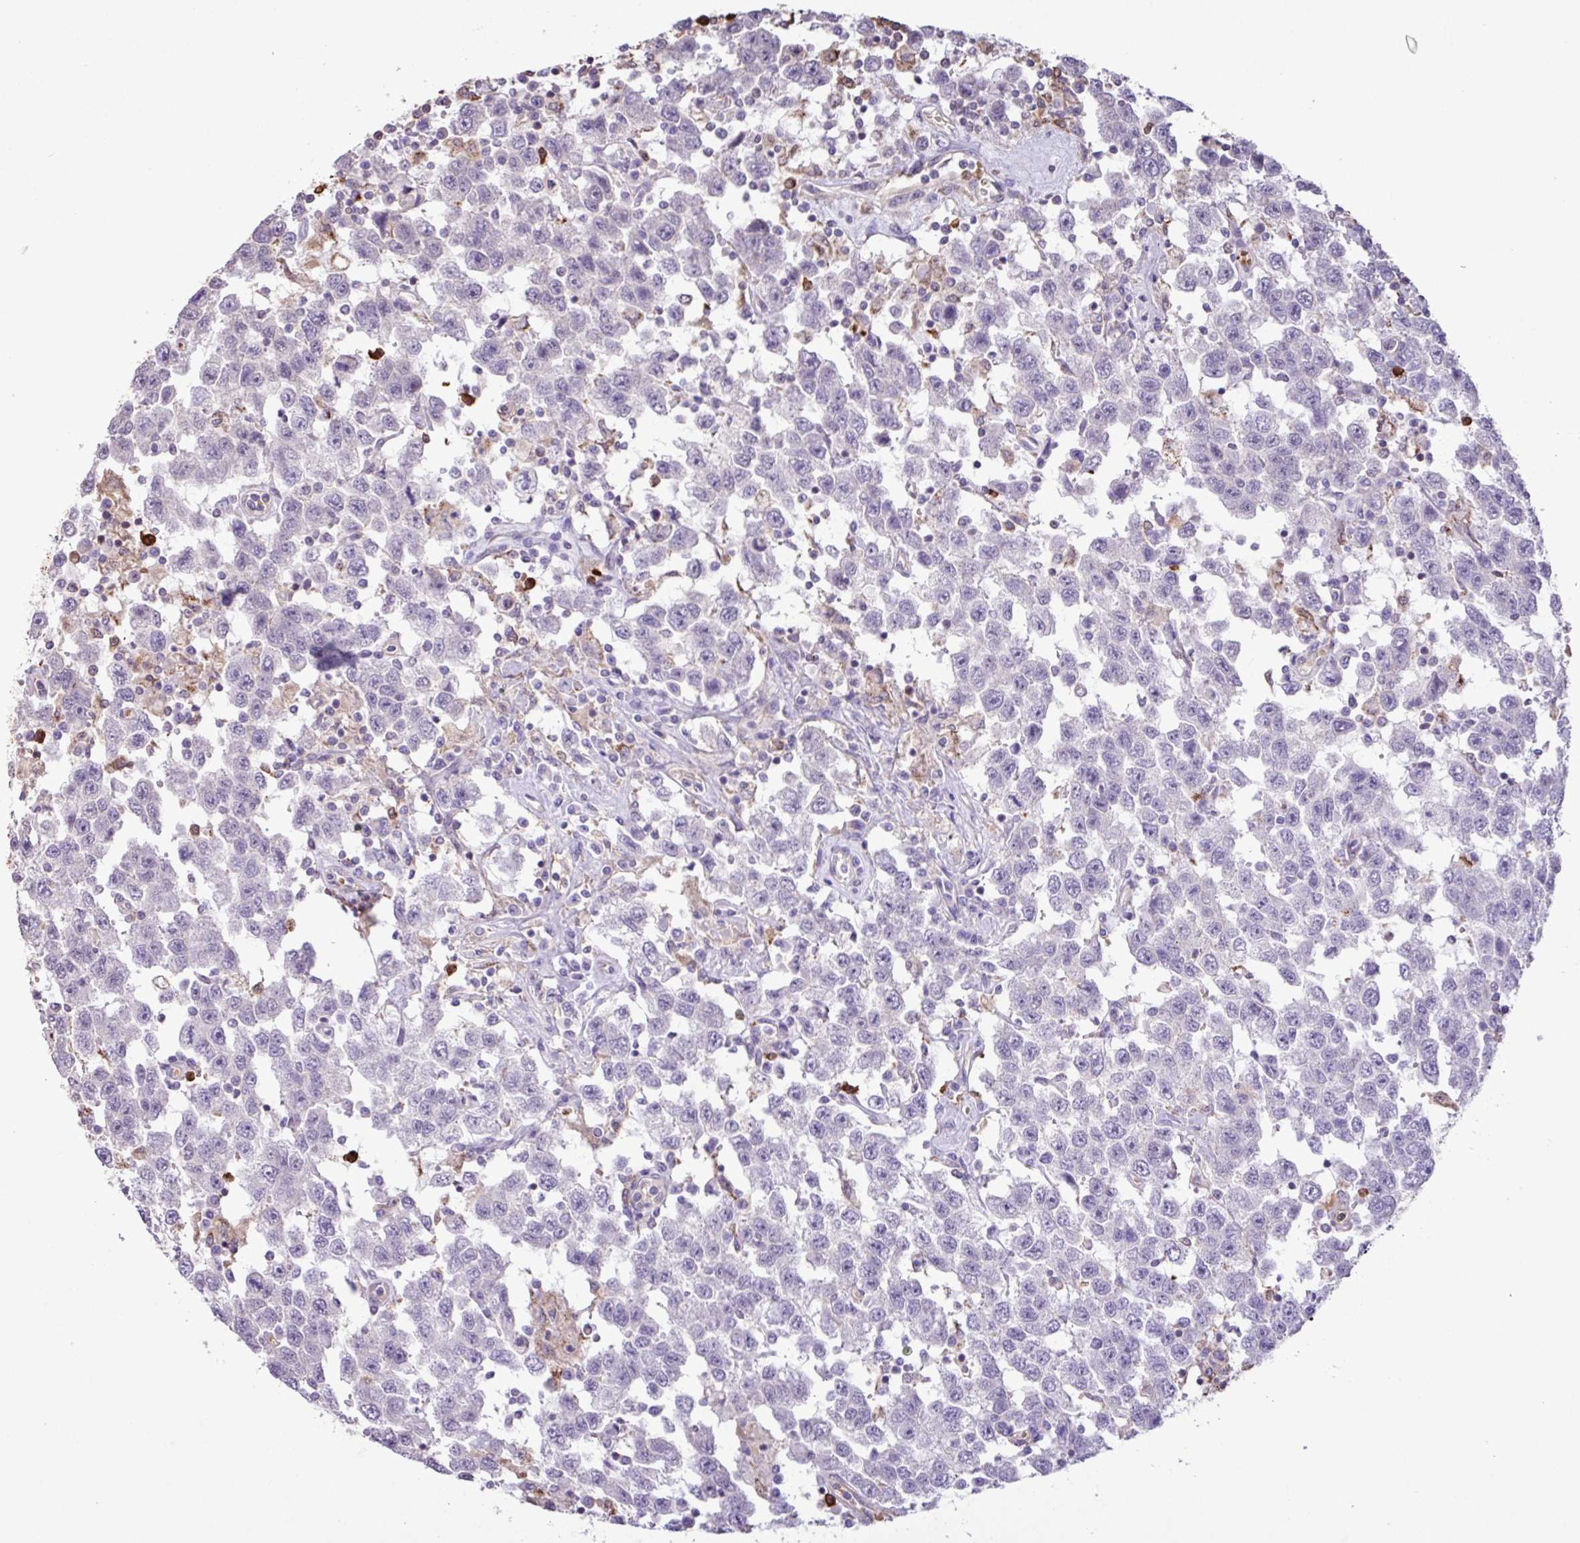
{"staining": {"intensity": "negative", "quantity": "none", "location": "none"}, "tissue": "testis cancer", "cell_type": "Tumor cells", "image_type": "cancer", "snomed": [{"axis": "morphology", "description": "Seminoma, NOS"}, {"axis": "topography", "description": "Testis"}], "caption": "Testis seminoma stained for a protein using immunohistochemistry (IHC) exhibits no staining tumor cells.", "gene": "CHST11", "patient": {"sex": "male", "age": 41}}